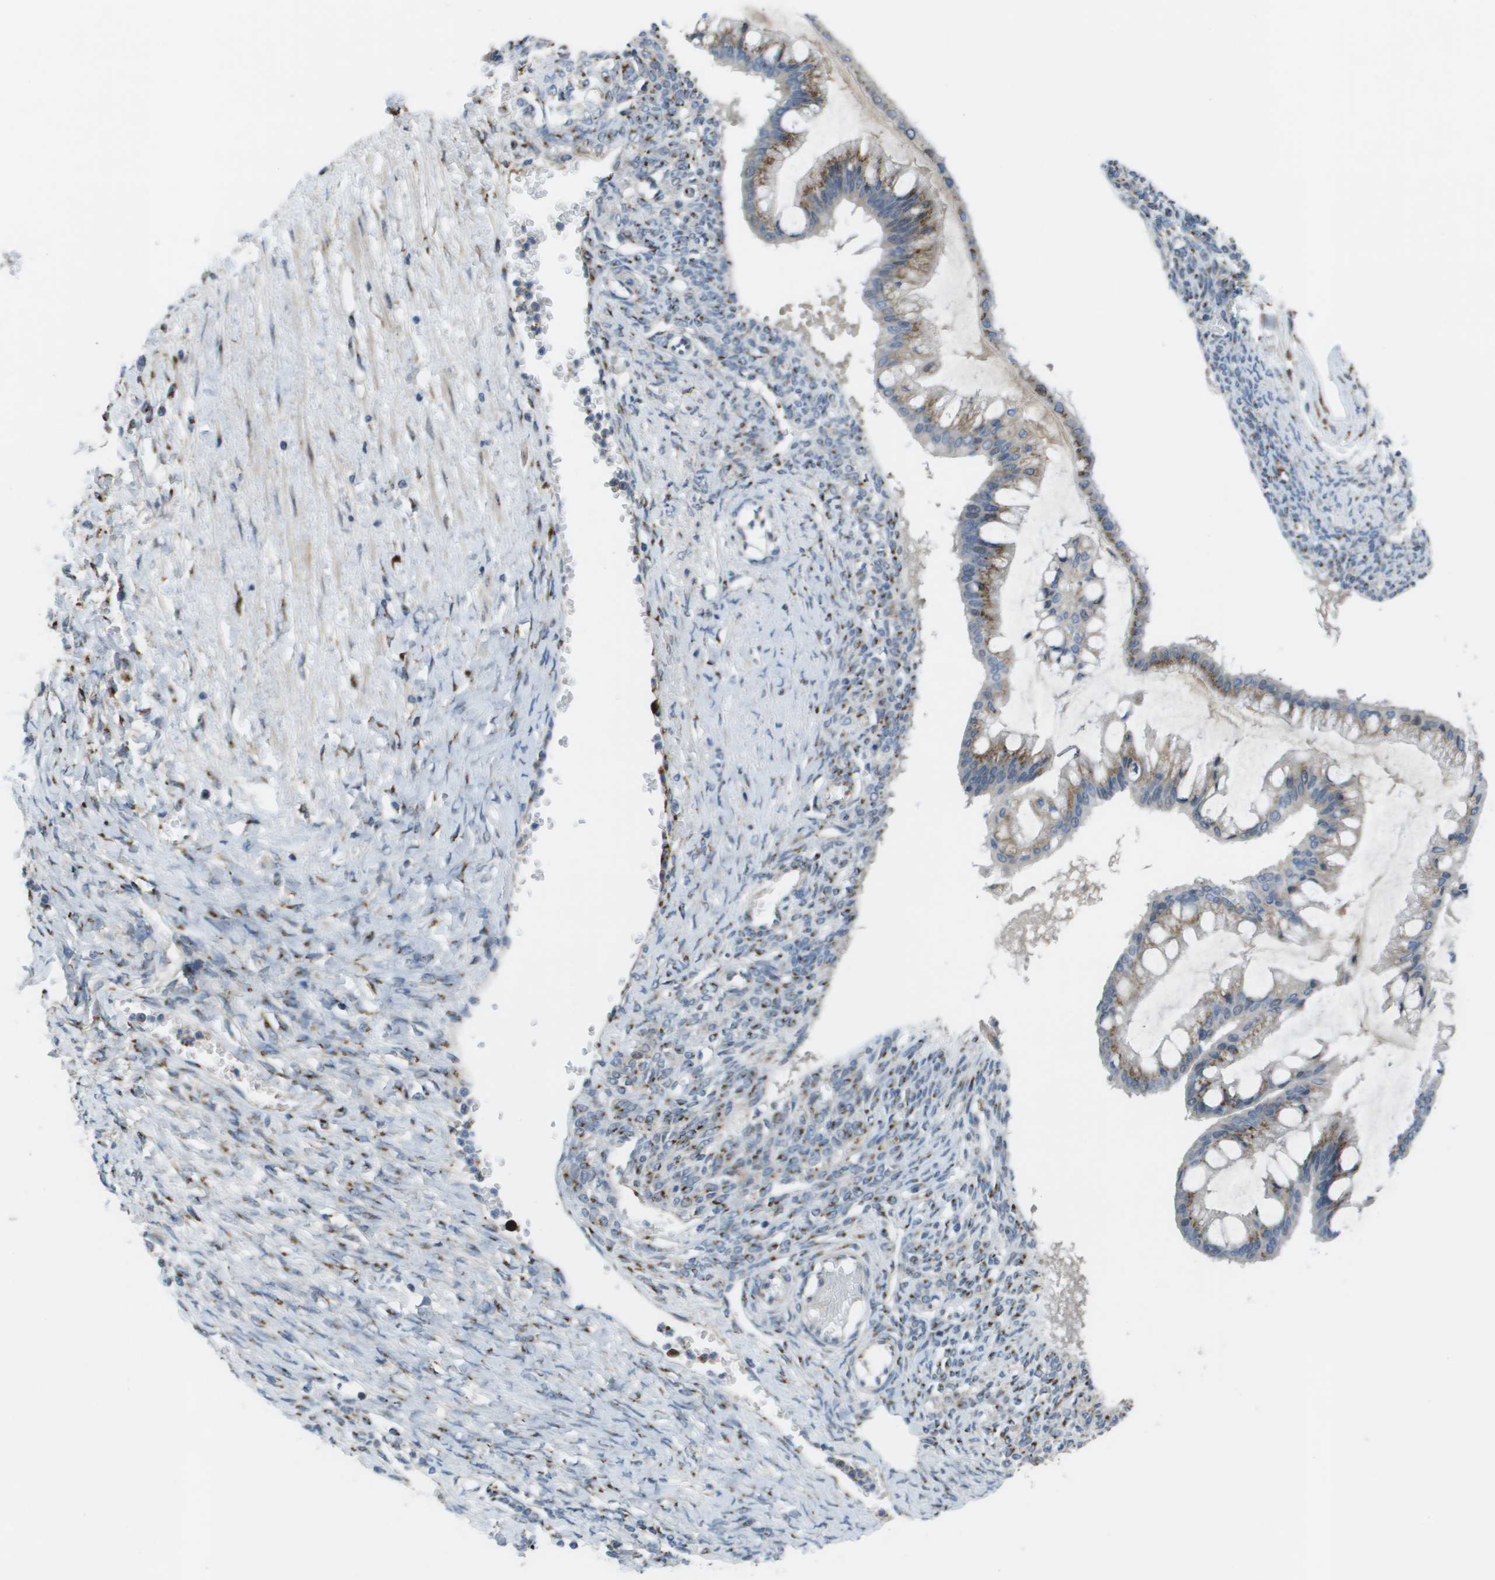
{"staining": {"intensity": "moderate", "quantity": ">75%", "location": "cytoplasmic/membranous"}, "tissue": "ovarian cancer", "cell_type": "Tumor cells", "image_type": "cancer", "snomed": [{"axis": "morphology", "description": "Cystadenocarcinoma, mucinous, NOS"}, {"axis": "topography", "description": "Ovary"}], "caption": "Ovarian cancer stained with a protein marker displays moderate staining in tumor cells.", "gene": "QSOX2", "patient": {"sex": "female", "age": 73}}